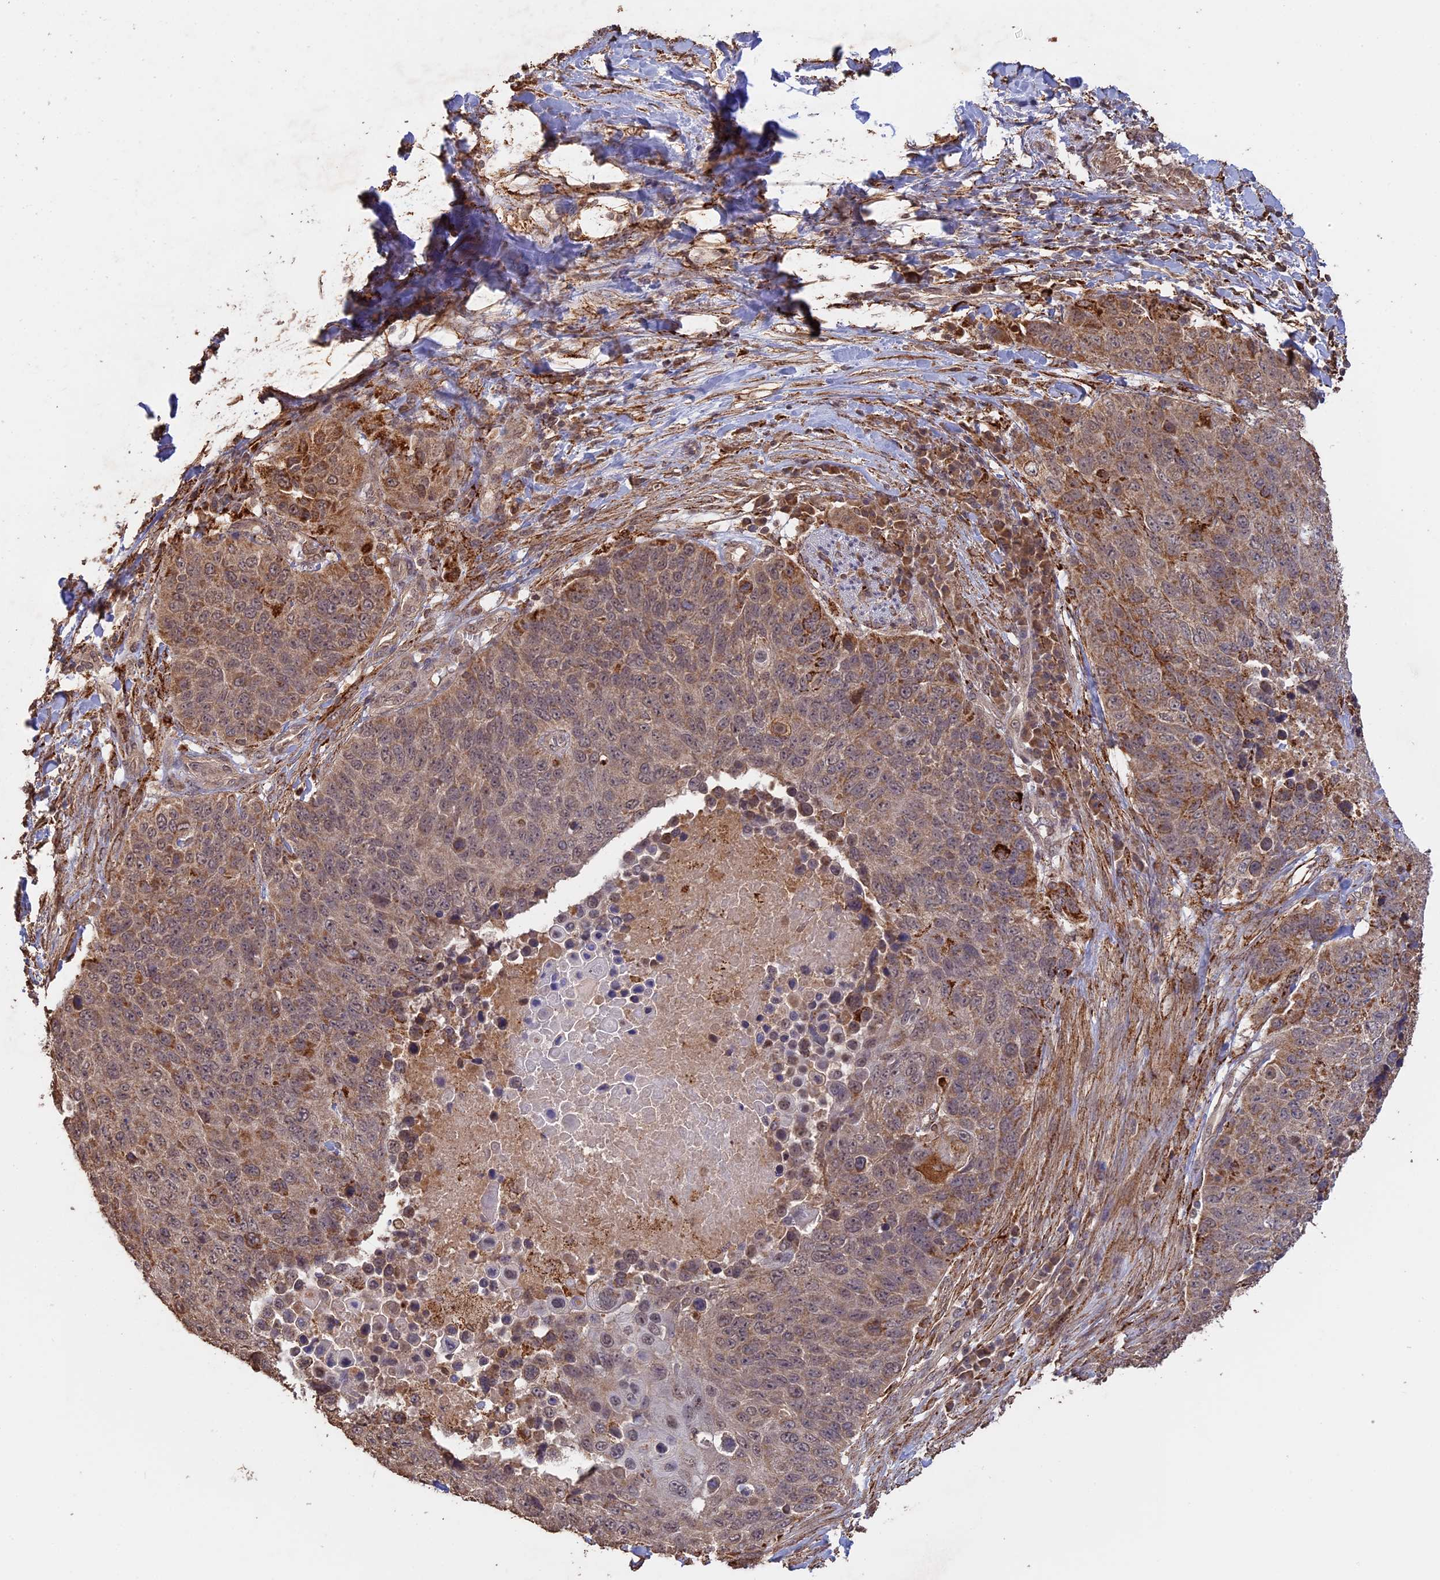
{"staining": {"intensity": "moderate", "quantity": ">75%", "location": "cytoplasmic/membranous"}, "tissue": "lung cancer", "cell_type": "Tumor cells", "image_type": "cancer", "snomed": [{"axis": "morphology", "description": "Normal tissue, NOS"}, {"axis": "morphology", "description": "Squamous cell carcinoma, NOS"}, {"axis": "topography", "description": "Lymph node"}, {"axis": "topography", "description": "Lung"}], "caption": "DAB immunohistochemical staining of lung squamous cell carcinoma displays moderate cytoplasmic/membranous protein positivity in about >75% of tumor cells.", "gene": "FAM210B", "patient": {"sex": "male", "age": 66}}